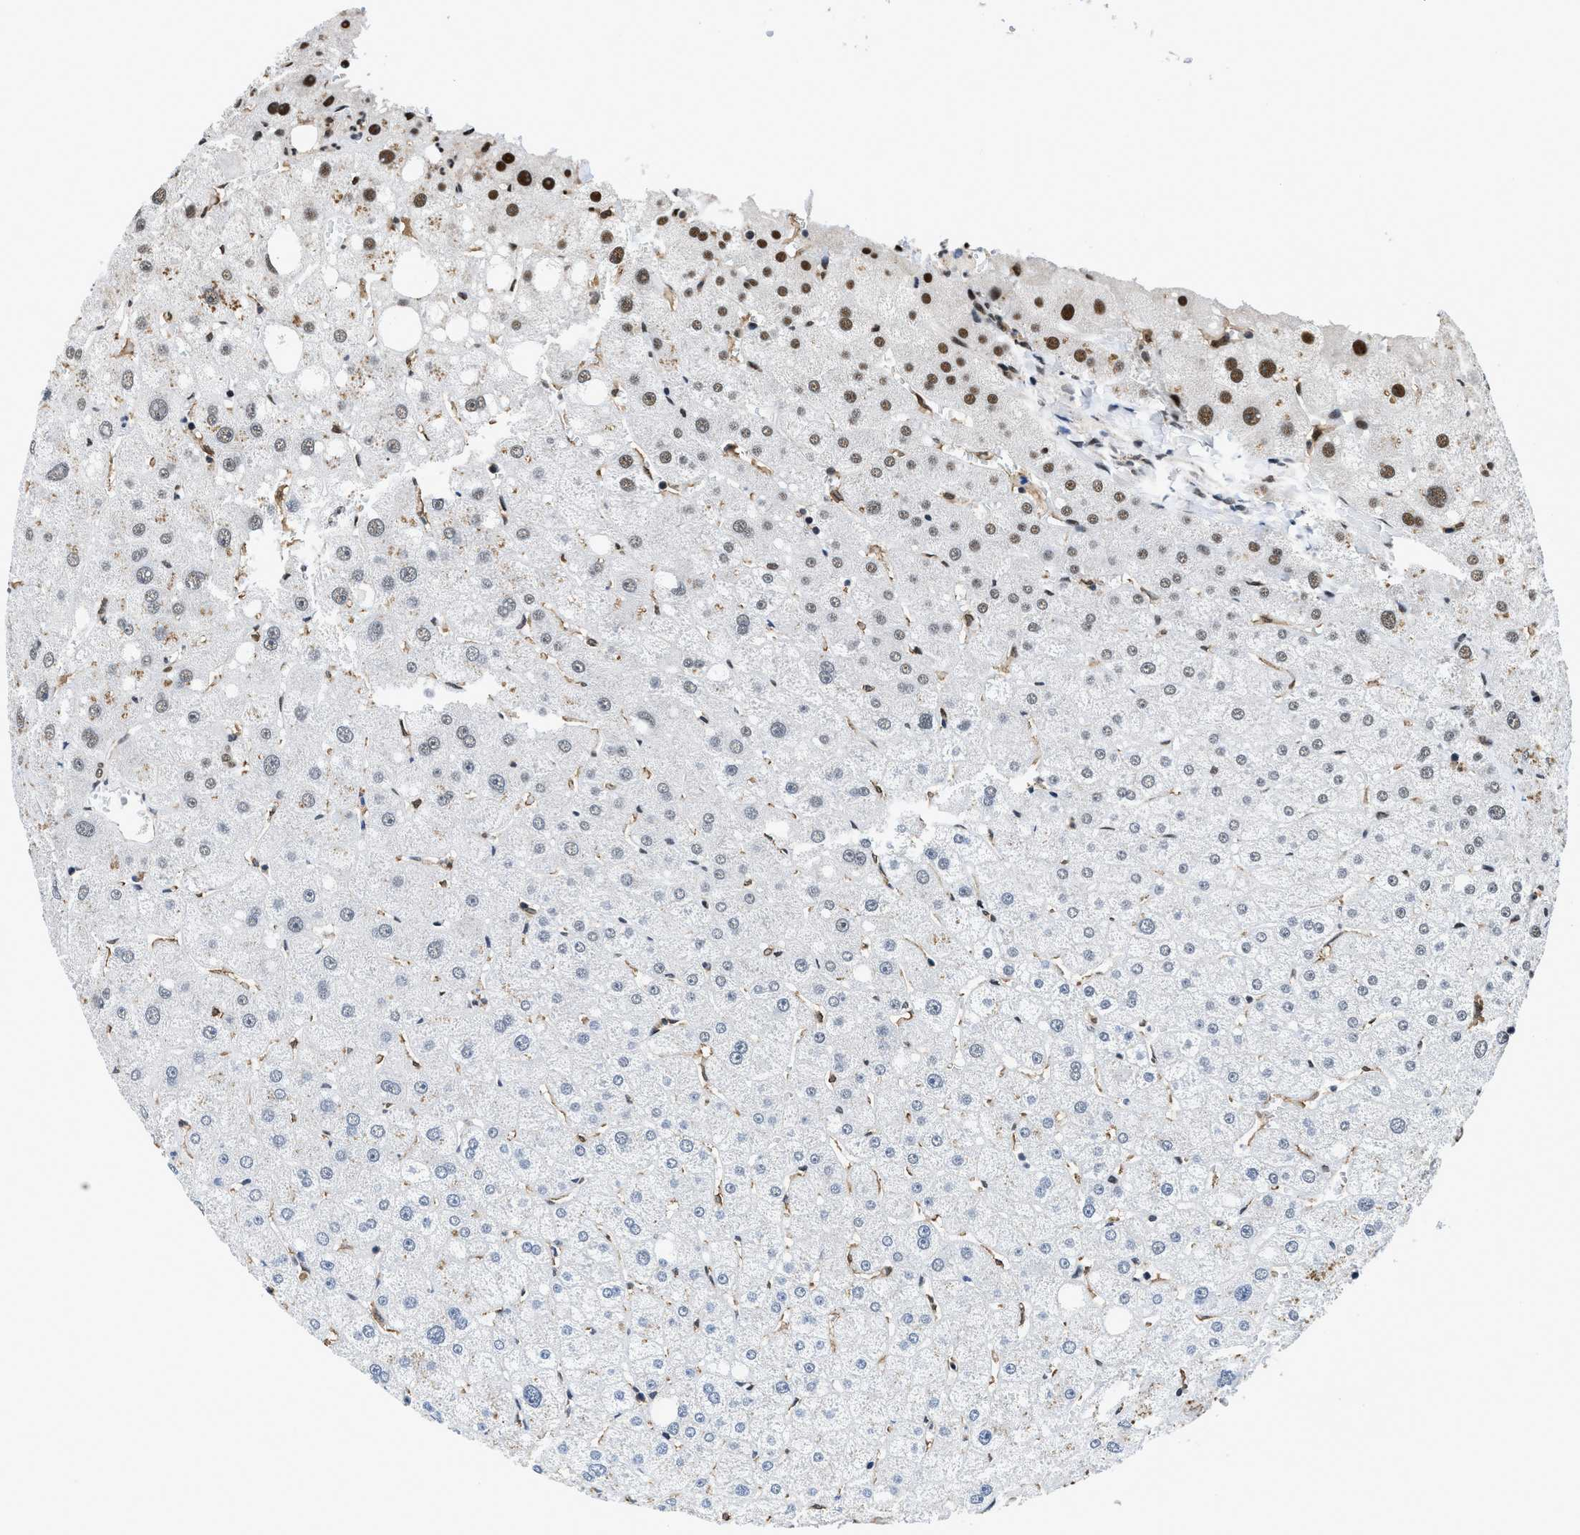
{"staining": {"intensity": "moderate", "quantity": "<25%", "location": "nuclear"}, "tissue": "liver", "cell_type": "Hepatocytes", "image_type": "normal", "snomed": [{"axis": "morphology", "description": "Normal tissue, NOS"}, {"axis": "topography", "description": "Liver"}], "caption": "IHC photomicrograph of unremarkable liver: human liver stained using immunohistochemistry displays low levels of moderate protein expression localized specifically in the nuclear of hepatocytes, appearing as a nuclear brown color.", "gene": "HNRNPF", "patient": {"sex": "male", "age": 73}}